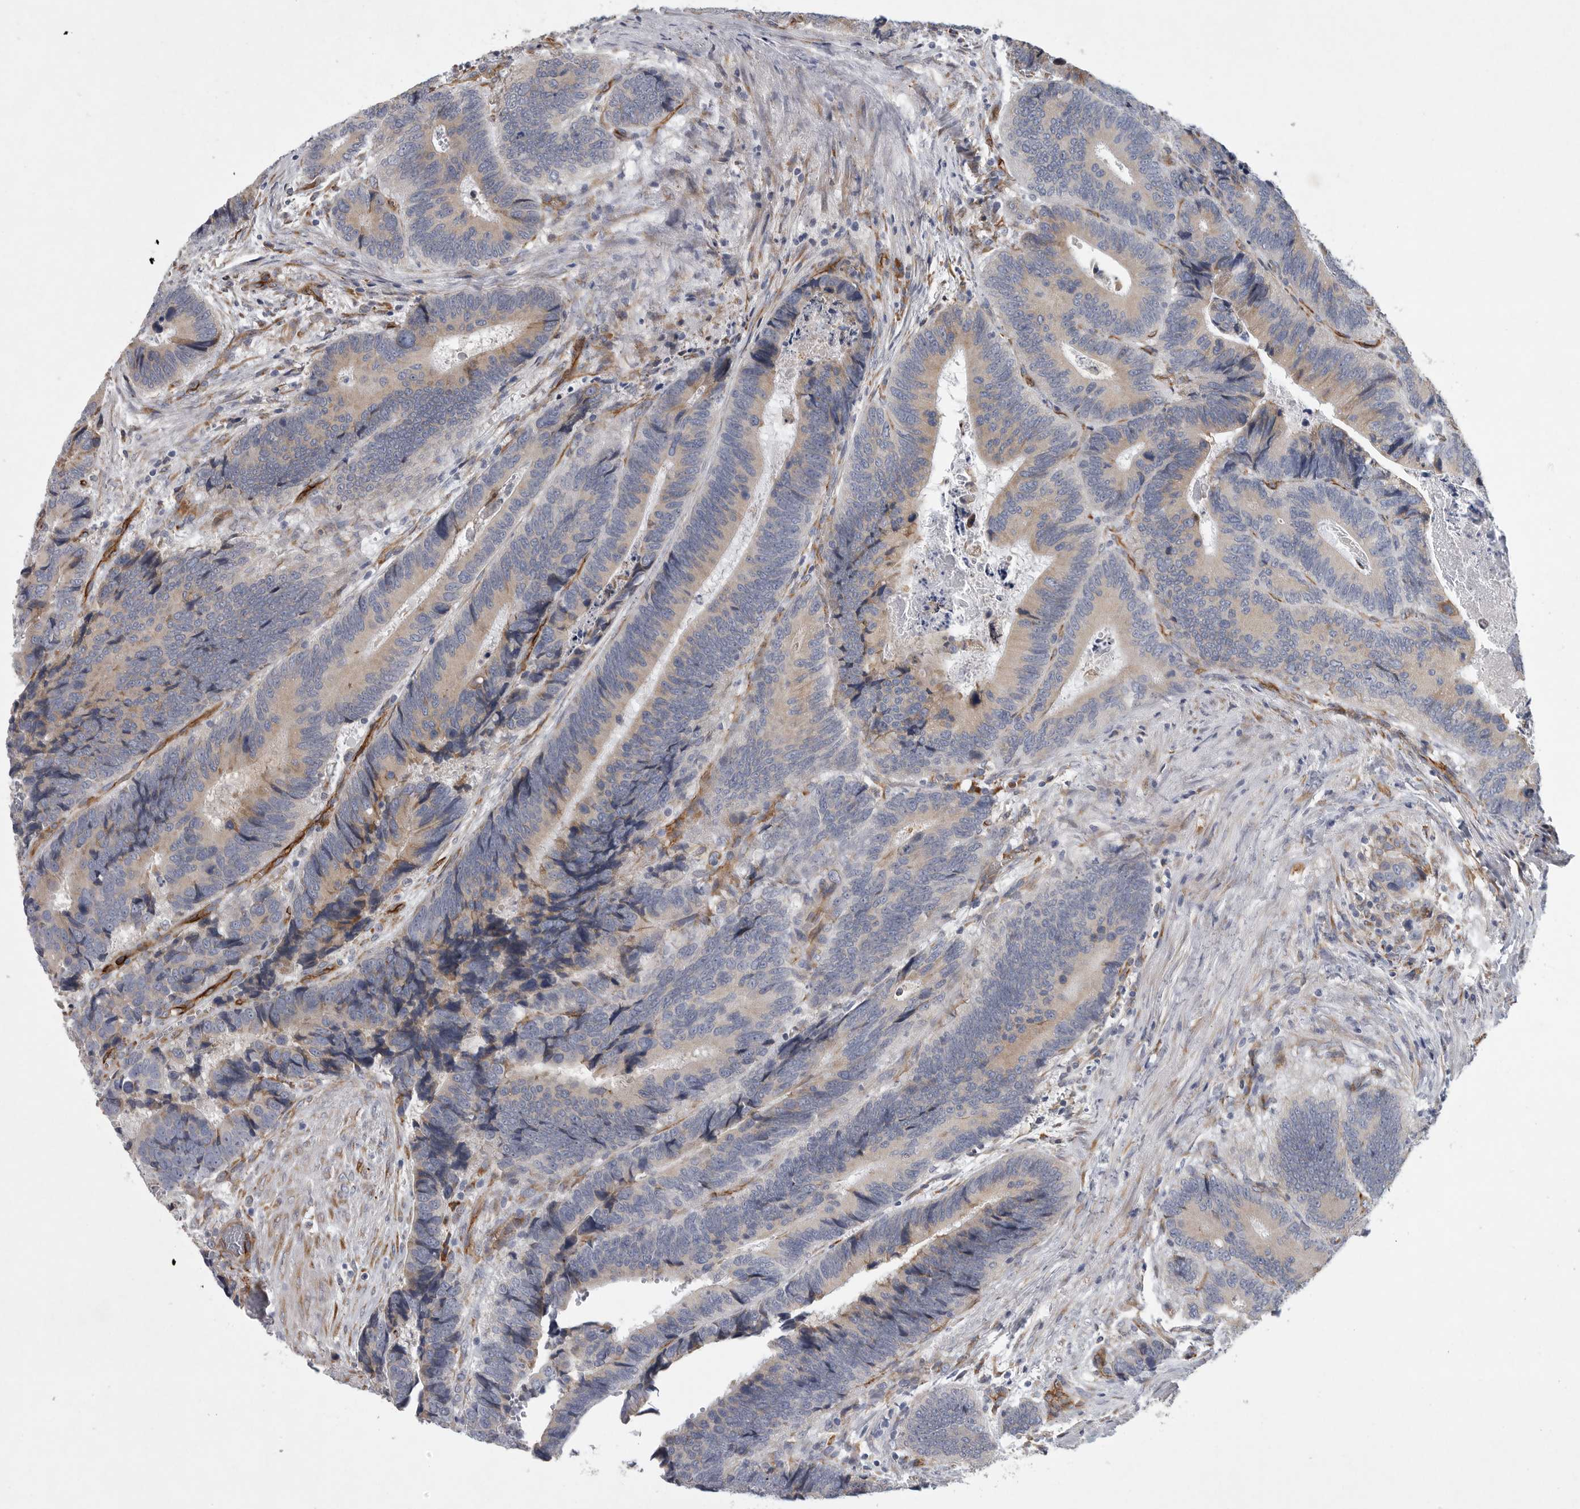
{"staining": {"intensity": "moderate", "quantity": "25%-75%", "location": "cytoplasmic/membranous"}, "tissue": "colorectal cancer", "cell_type": "Tumor cells", "image_type": "cancer", "snomed": [{"axis": "morphology", "description": "Inflammation, NOS"}, {"axis": "morphology", "description": "Adenocarcinoma, NOS"}, {"axis": "topography", "description": "Colon"}], "caption": "Colorectal adenocarcinoma tissue displays moderate cytoplasmic/membranous staining in about 25%-75% of tumor cells, visualized by immunohistochemistry.", "gene": "MINPP1", "patient": {"sex": "male", "age": 72}}